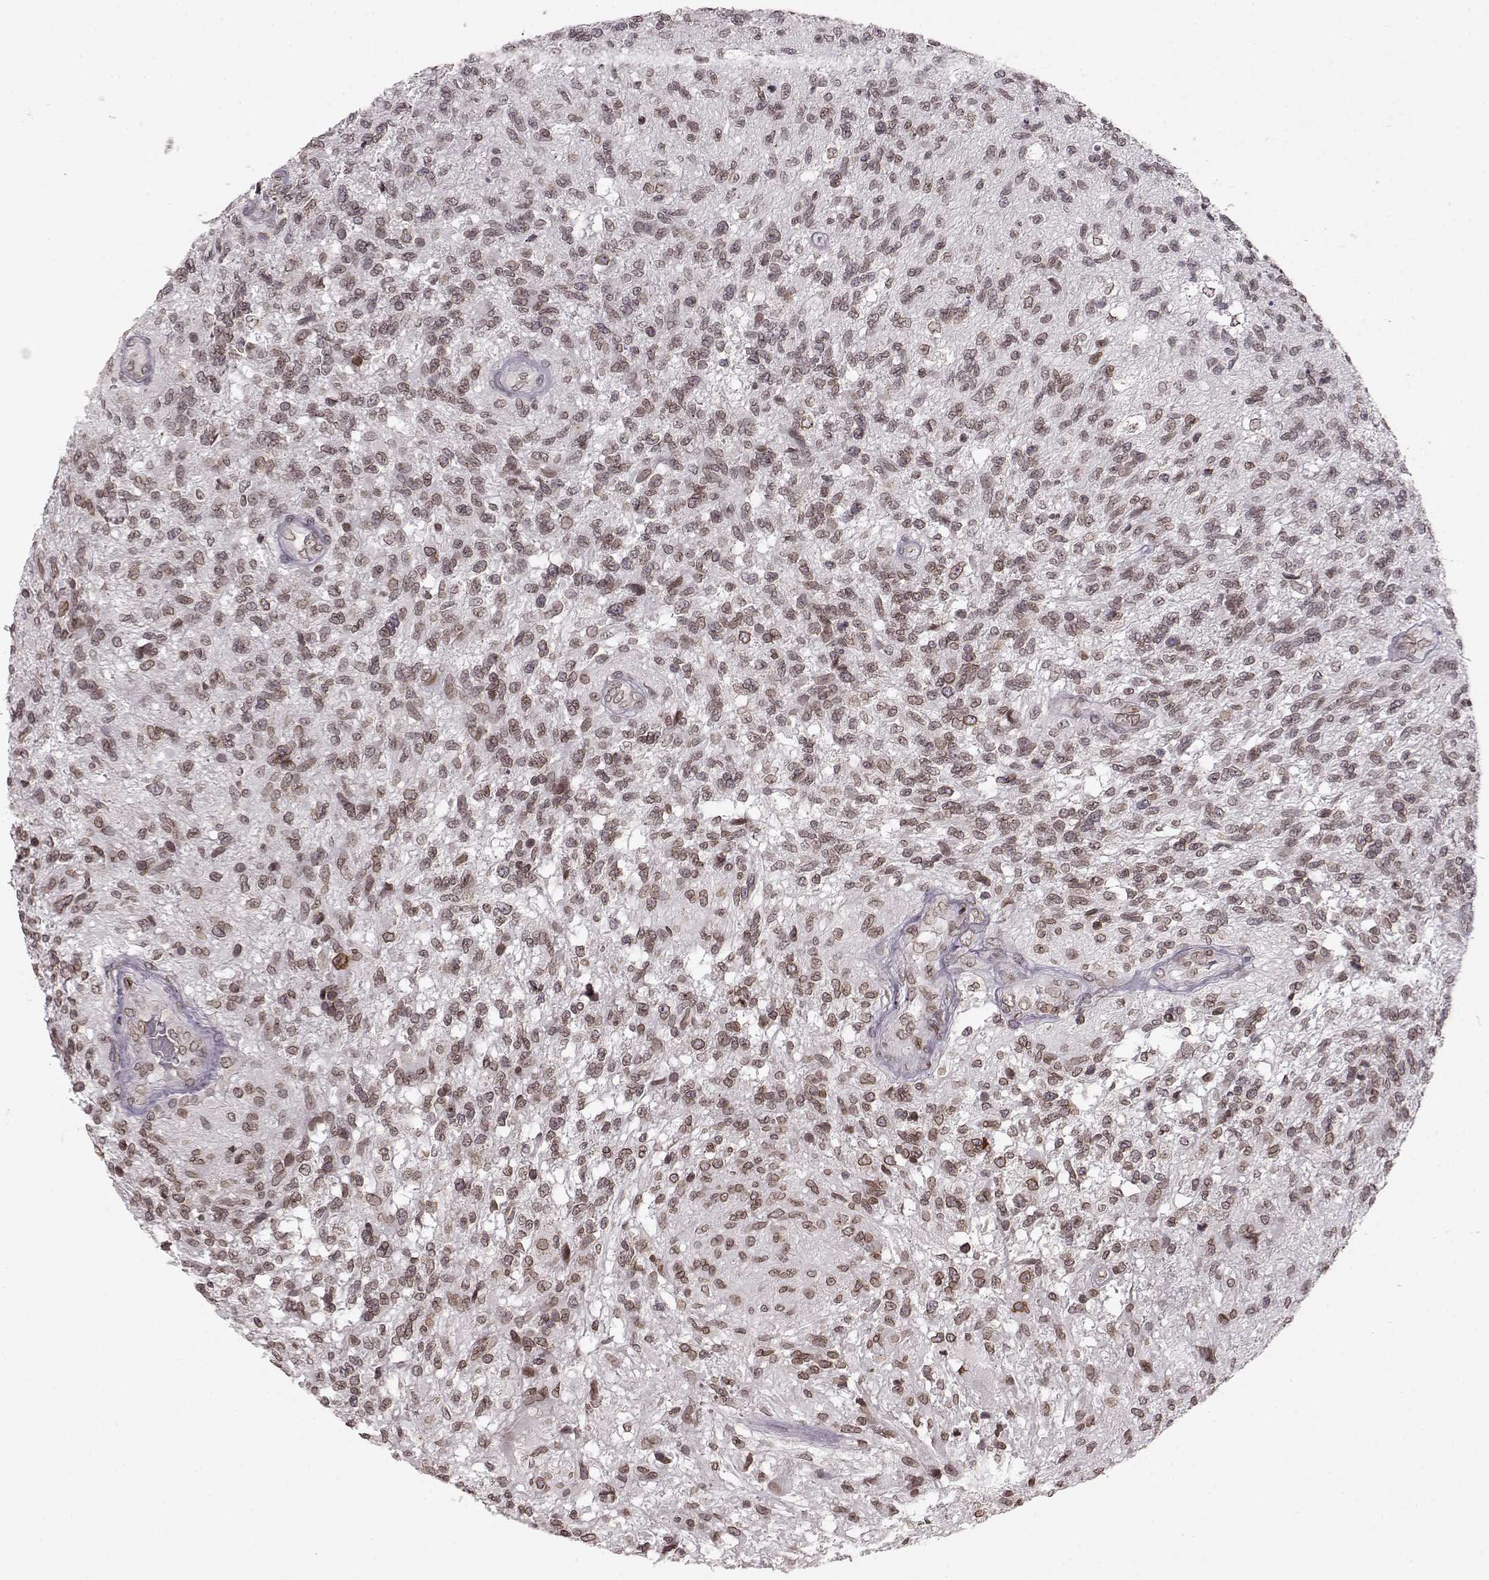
{"staining": {"intensity": "moderate", "quantity": ">75%", "location": "cytoplasmic/membranous,nuclear"}, "tissue": "glioma", "cell_type": "Tumor cells", "image_type": "cancer", "snomed": [{"axis": "morphology", "description": "Glioma, malignant, High grade"}, {"axis": "topography", "description": "Brain"}], "caption": "About >75% of tumor cells in malignant glioma (high-grade) reveal moderate cytoplasmic/membranous and nuclear protein positivity as visualized by brown immunohistochemical staining.", "gene": "DCAF12", "patient": {"sex": "male", "age": 56}}